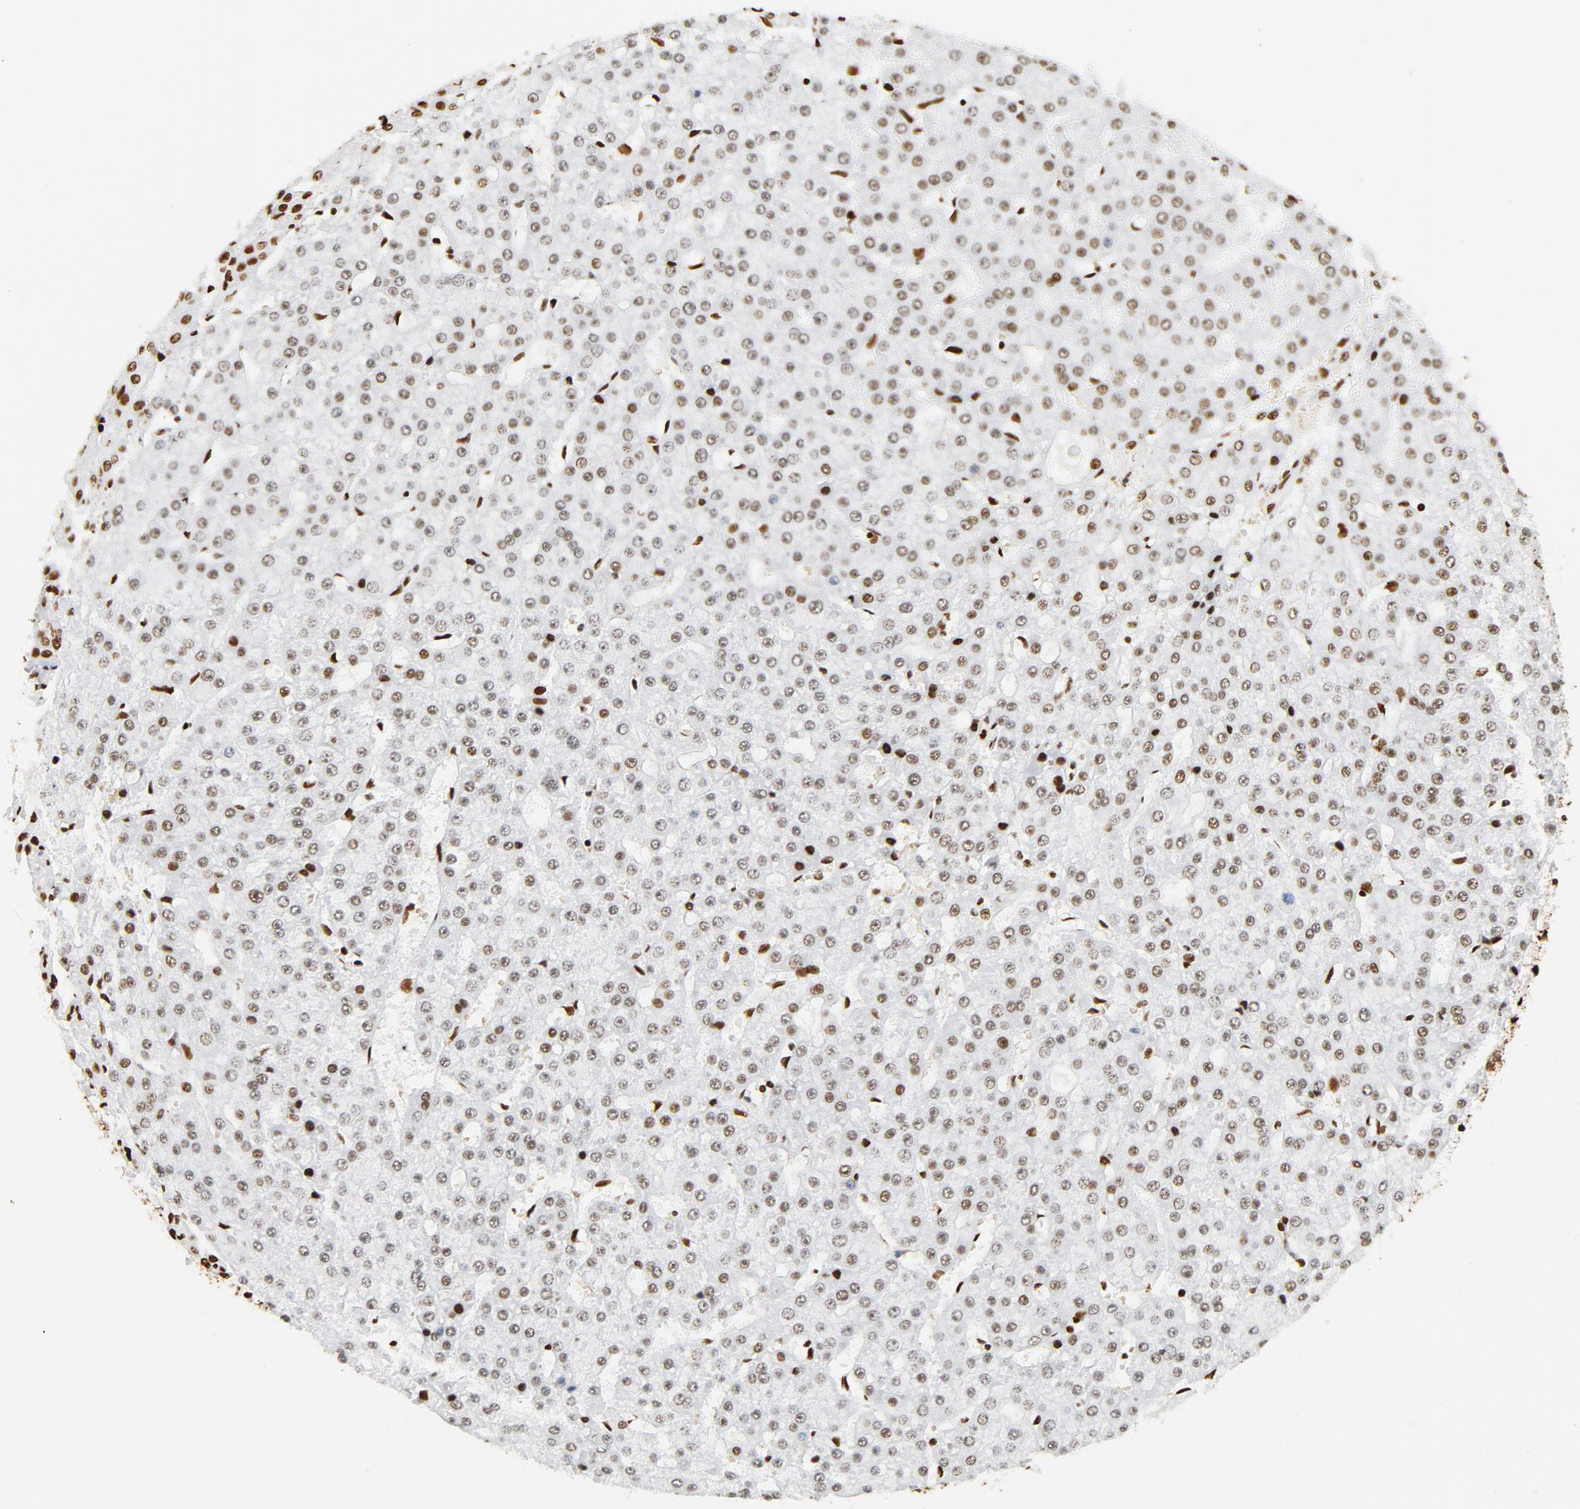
{"staining": {"intensity": "moderate", "quantity": ">75%", "location": "nuclear"}, "tissue": "liver cancer", "cell_type": "Tumor cells", "image_type": "cancer", "snomed": [{"axis": "morphology", "description": "Carcinoma, Hepatocellular, NOS"}, {"axis": "topography", "description": "Liver"}], "caption": "Hepatocellular carcinoma (liver) stained with a protein marker displays moderate staining in tumor cells.", "gene": "XRCC6", "patient": {"sex": "male", "age": 47}}